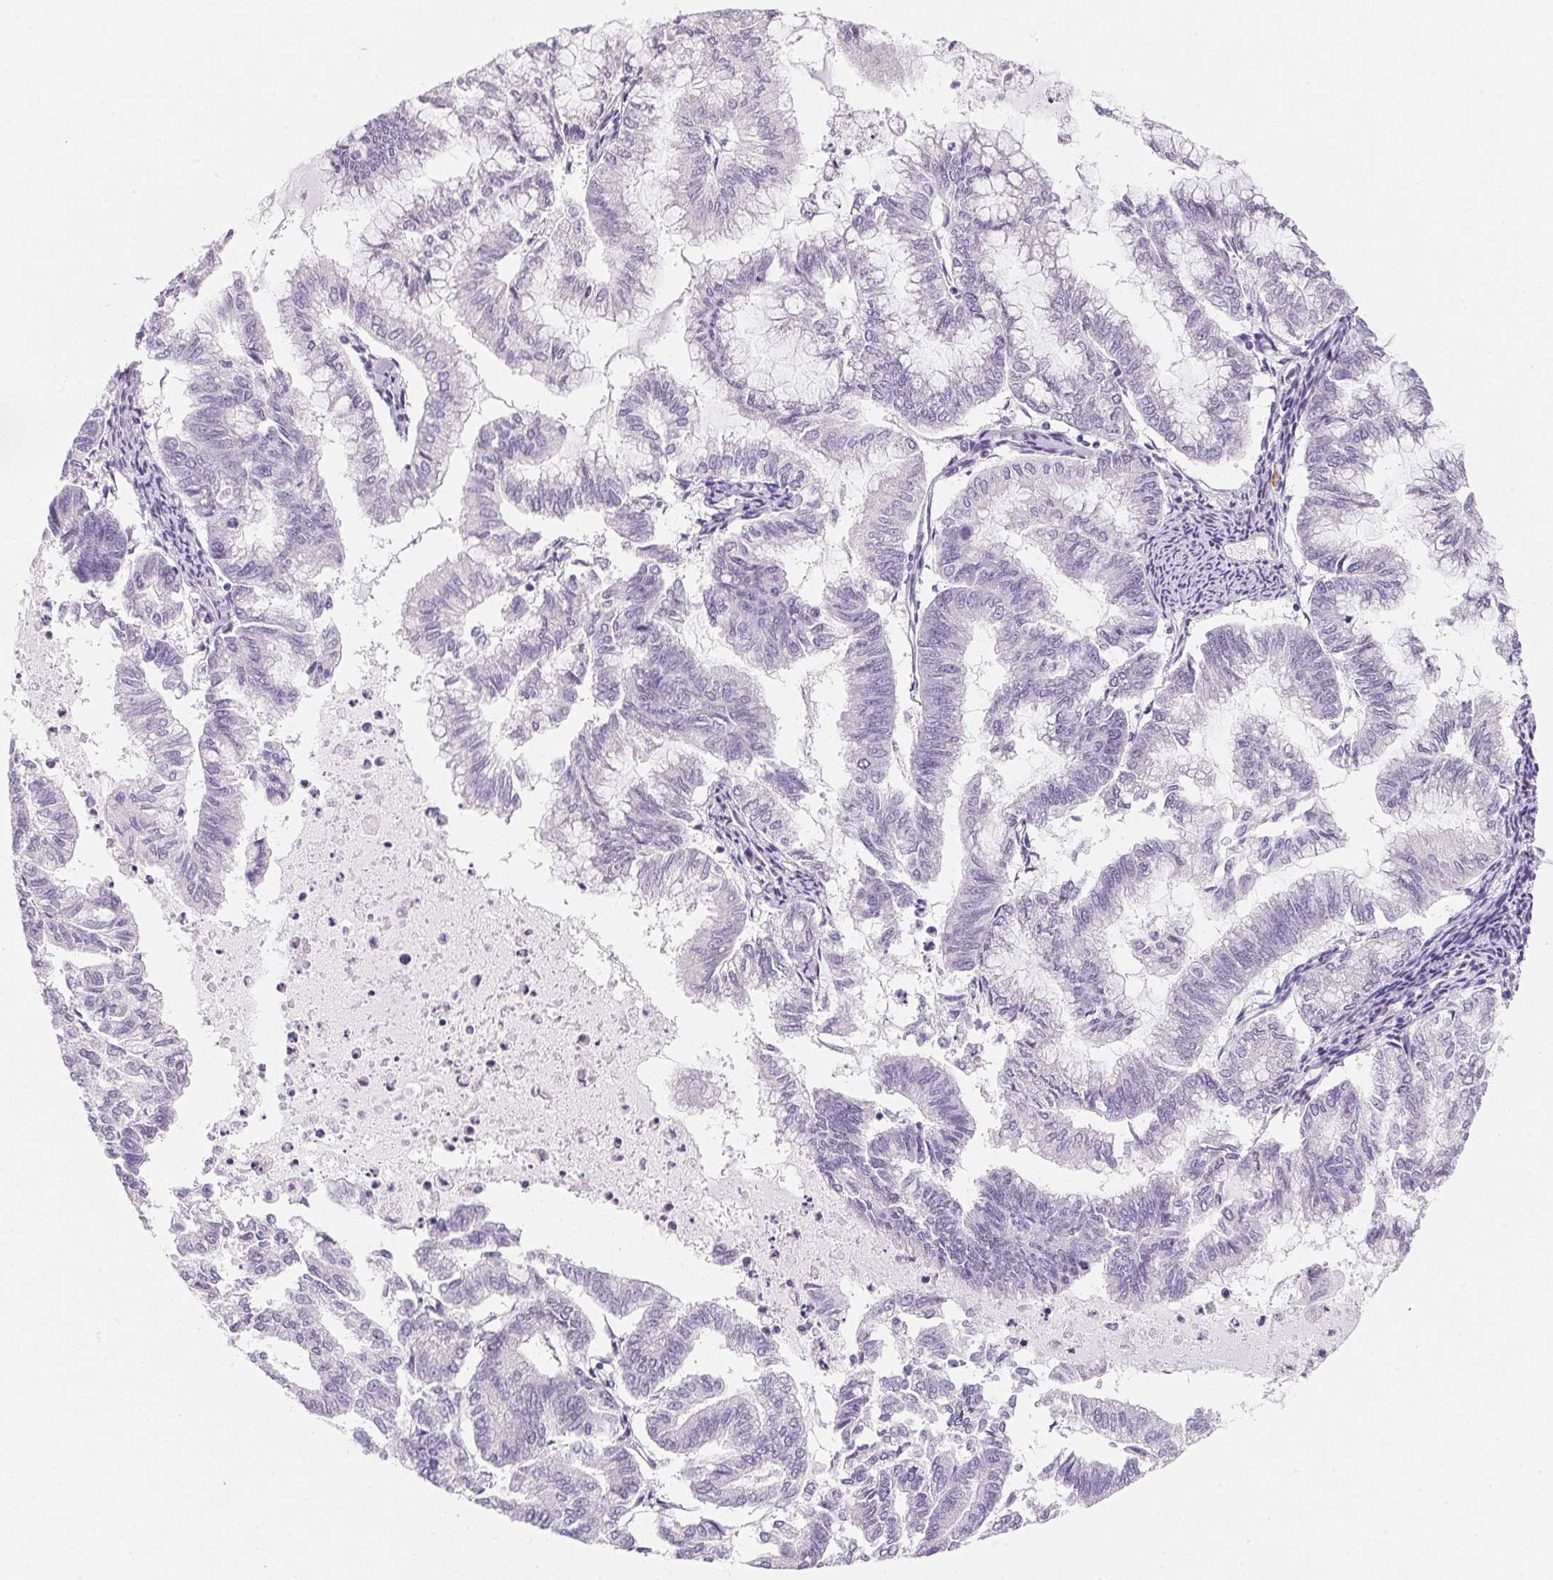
{"staining": {"intensity": "negative", "quantity": "none", "location": "none"}, "tissue": "endometrial cancer", "cell_type": "Tumor cells", "image_type": "cancer", "snomed": [{"axis": "morphology", "description": "Adenocarcinoma, NOS"}, {"axis": "topography", "description": "Endometrium"}], "caption": "Immunohistochemistry of human endometrial cancer reveals no positivity in tumor cells.", "gene": "GIPC2", "patient": {"sex": "female", "age": 79}}